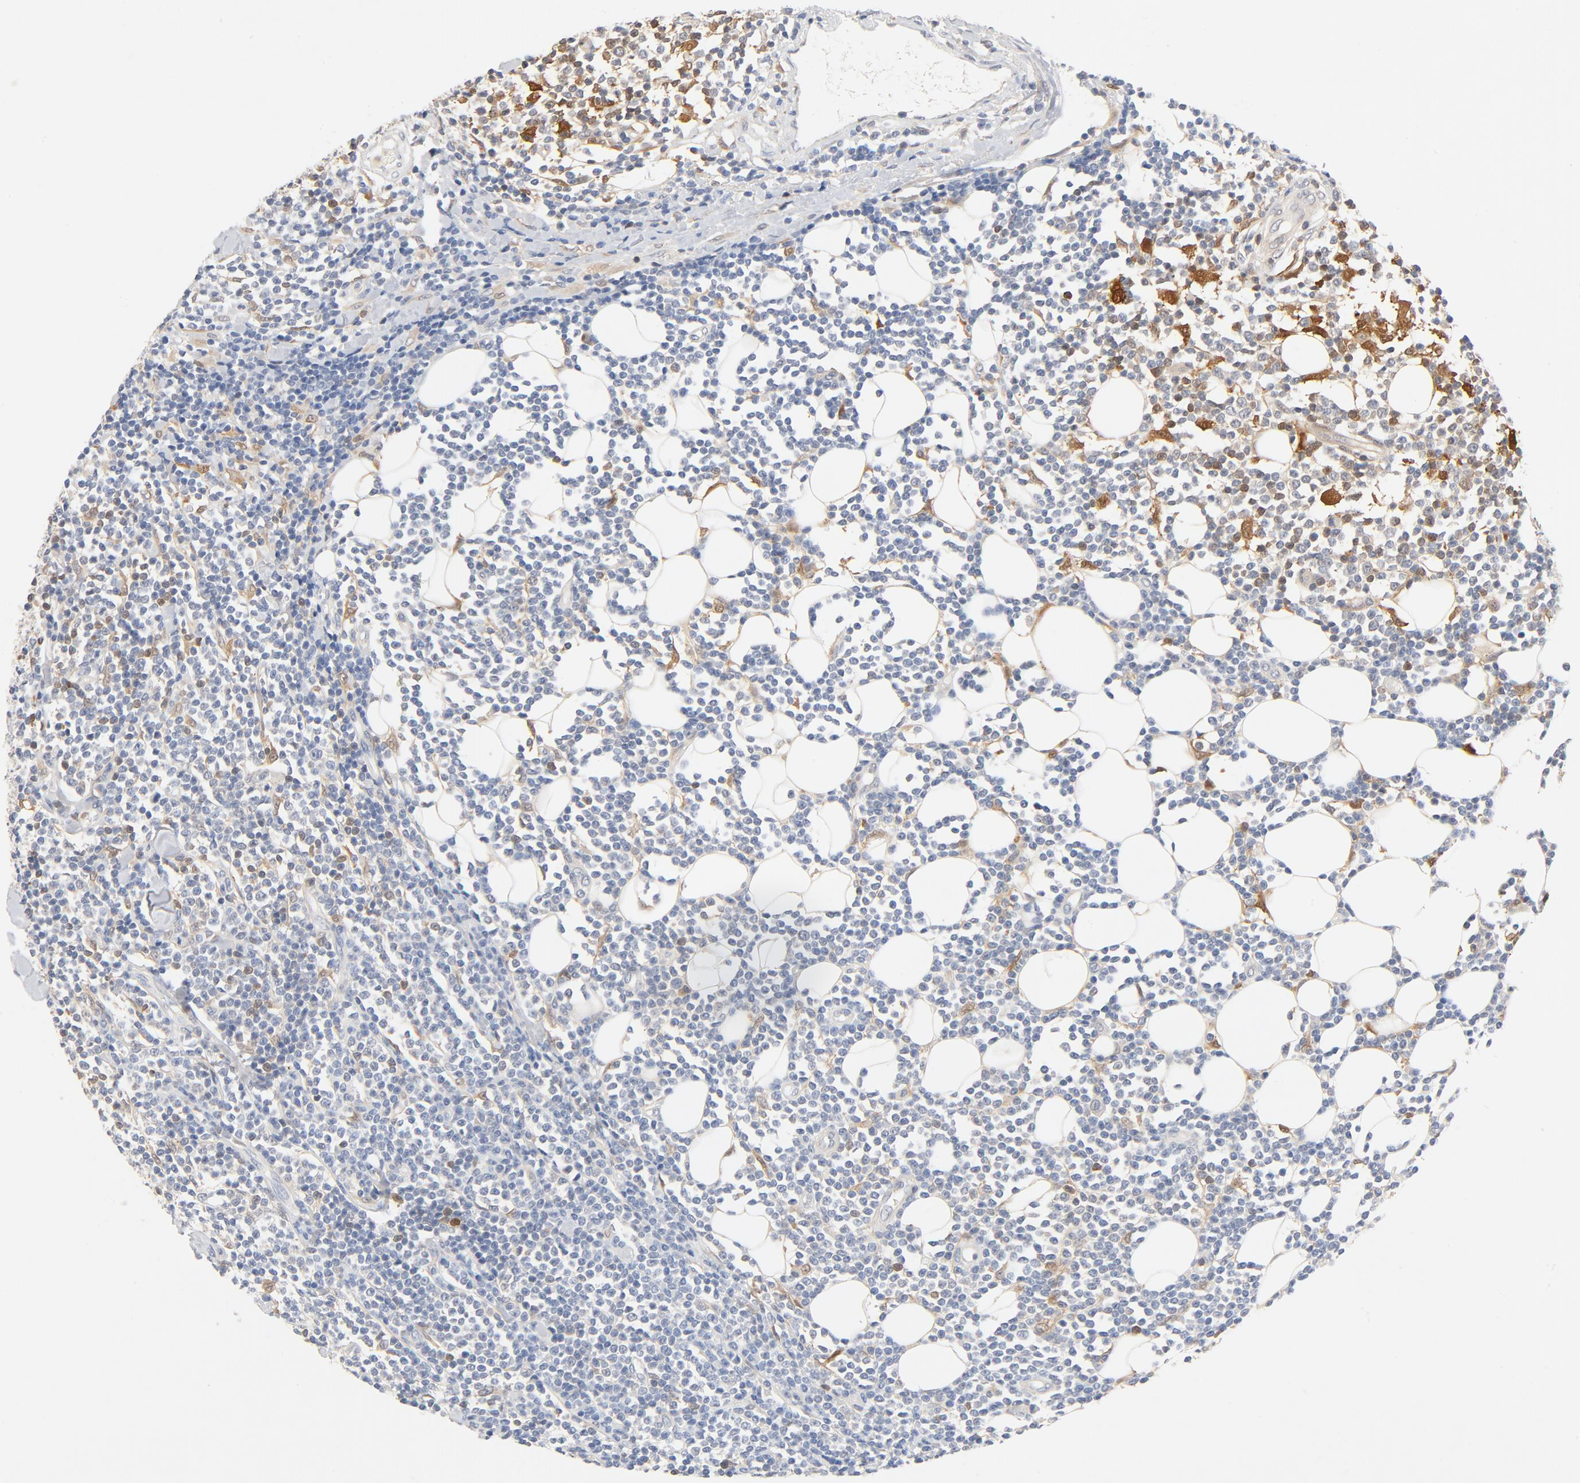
{"staining": {"intensity": "moderate", "quantity": "25%-75%", "location": "cytoplasmic/membranous"}, "tissue": "lymphoma", "cell_type": "Tumor cells", "image_type": "cancer", "snomed": [{"axis": "morphology", "description": "Malignant lymphoma, non-Hodgkin's type, Low grade"}, {"axis": "topography", "description": "Soft tissue"}], "caption": "An immunohistochemistry image of tumor tissue is shown. Protein staining in brown highlights moderate cytoplasmic/membranous positivity in low-grade malignant lymphoma, non-Hodgkin's type within tumor cells.", "gene": "STAT1", "patient": {"sex": "male", "age": 92}}